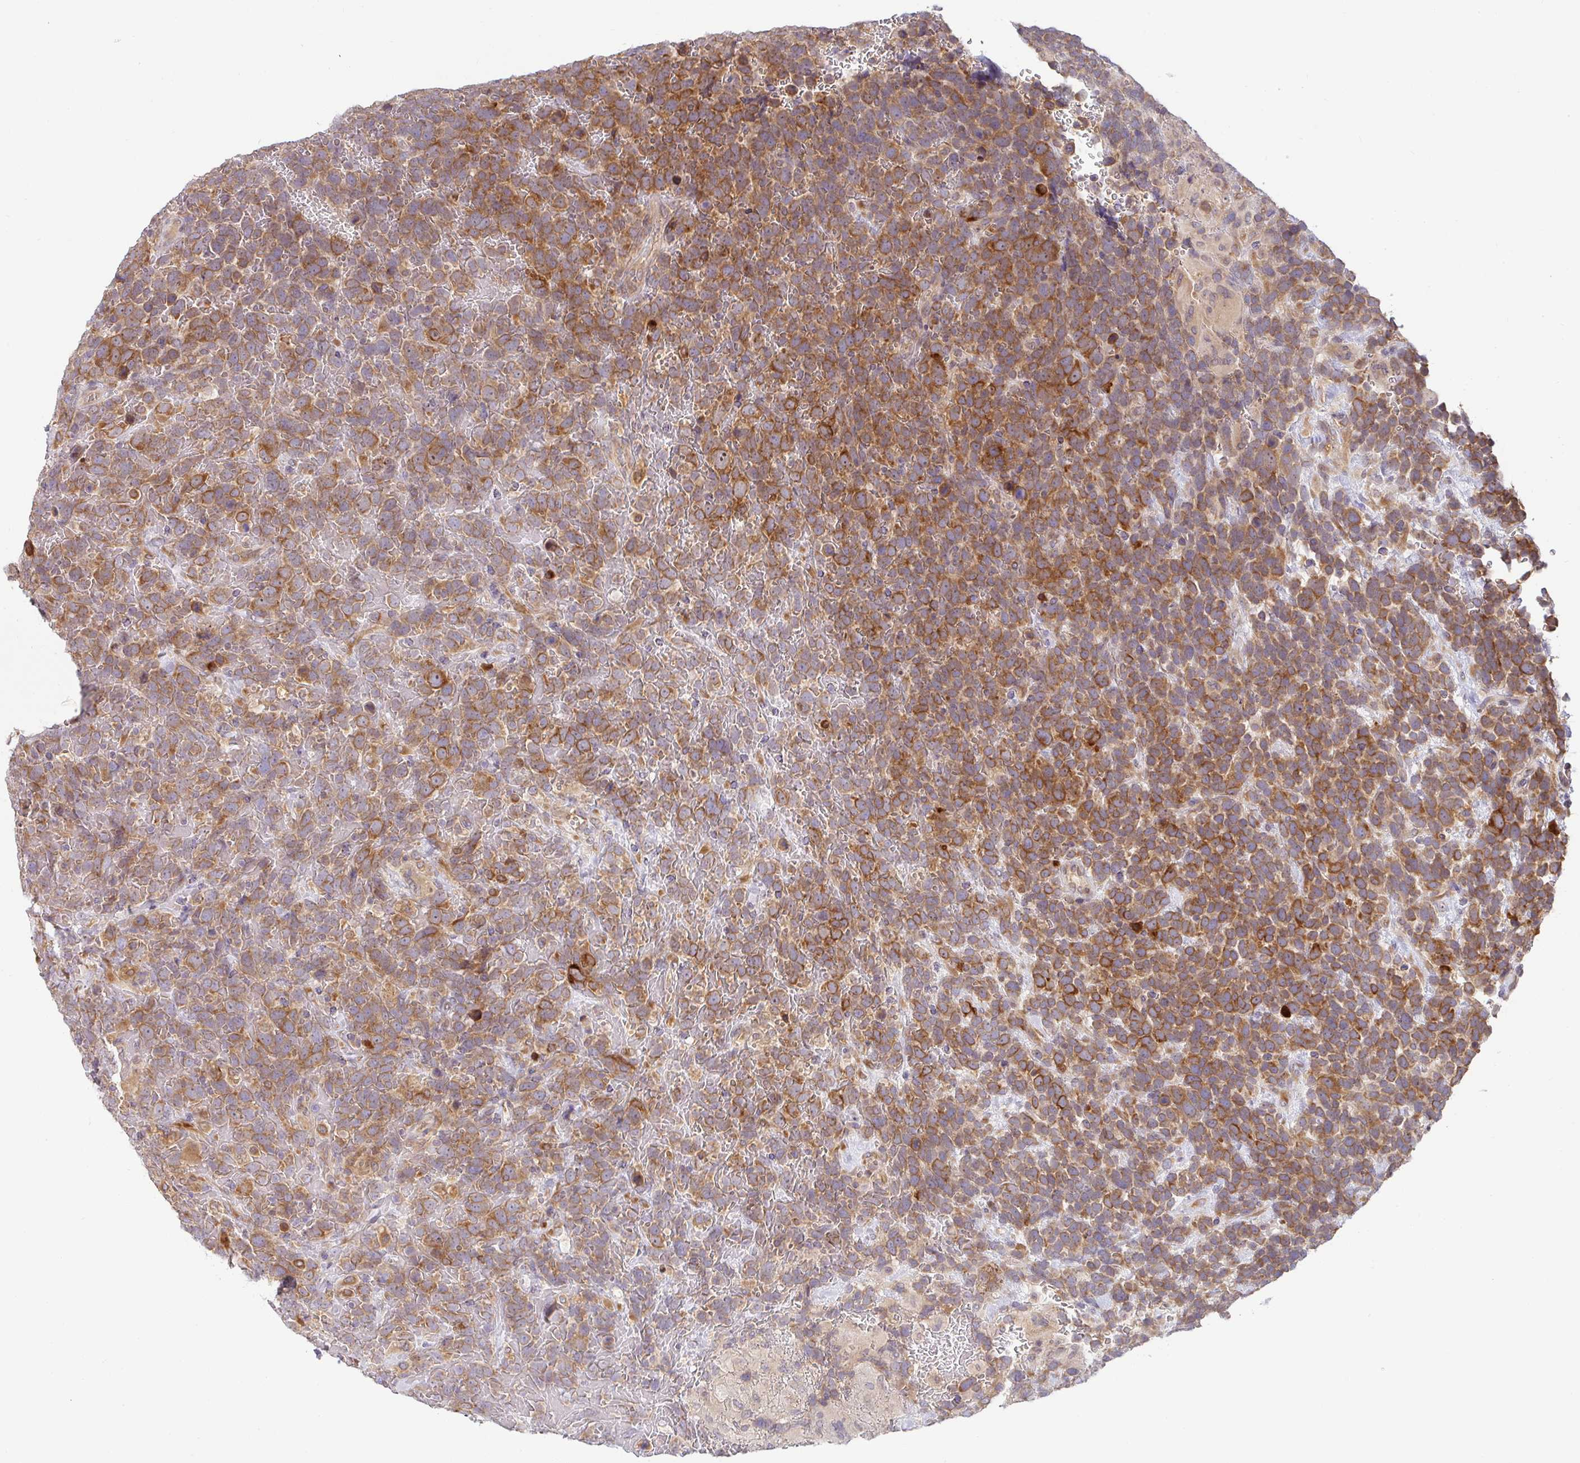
{"staining": {"intensity": "moderate", "quantity": ">75%", "location": "cytoplasmic/membranous"}, "tissue": "urothelial cancer", "cell_type": "Tumor cells", "image_type": "cancer", "snomed": [{"axis": "morphology", "description": "Urothelial carcinoma, High grade"}, {"axis": "topography", "description": "Urinary bladder"}], "caption": "The image reveals immunohistochemical staining of urothelial cancer. There is moderate cytoplasmic/membranous staining is identified in approximately >75% of tumor cells. The staining was performed using DAB to visualize the protein expression in brown, while the nuclei were stained in blue with hematoxylin (Magnification: 20x).", "gene": "DERL2", "patient": {"sex": "female", "age": 82}}